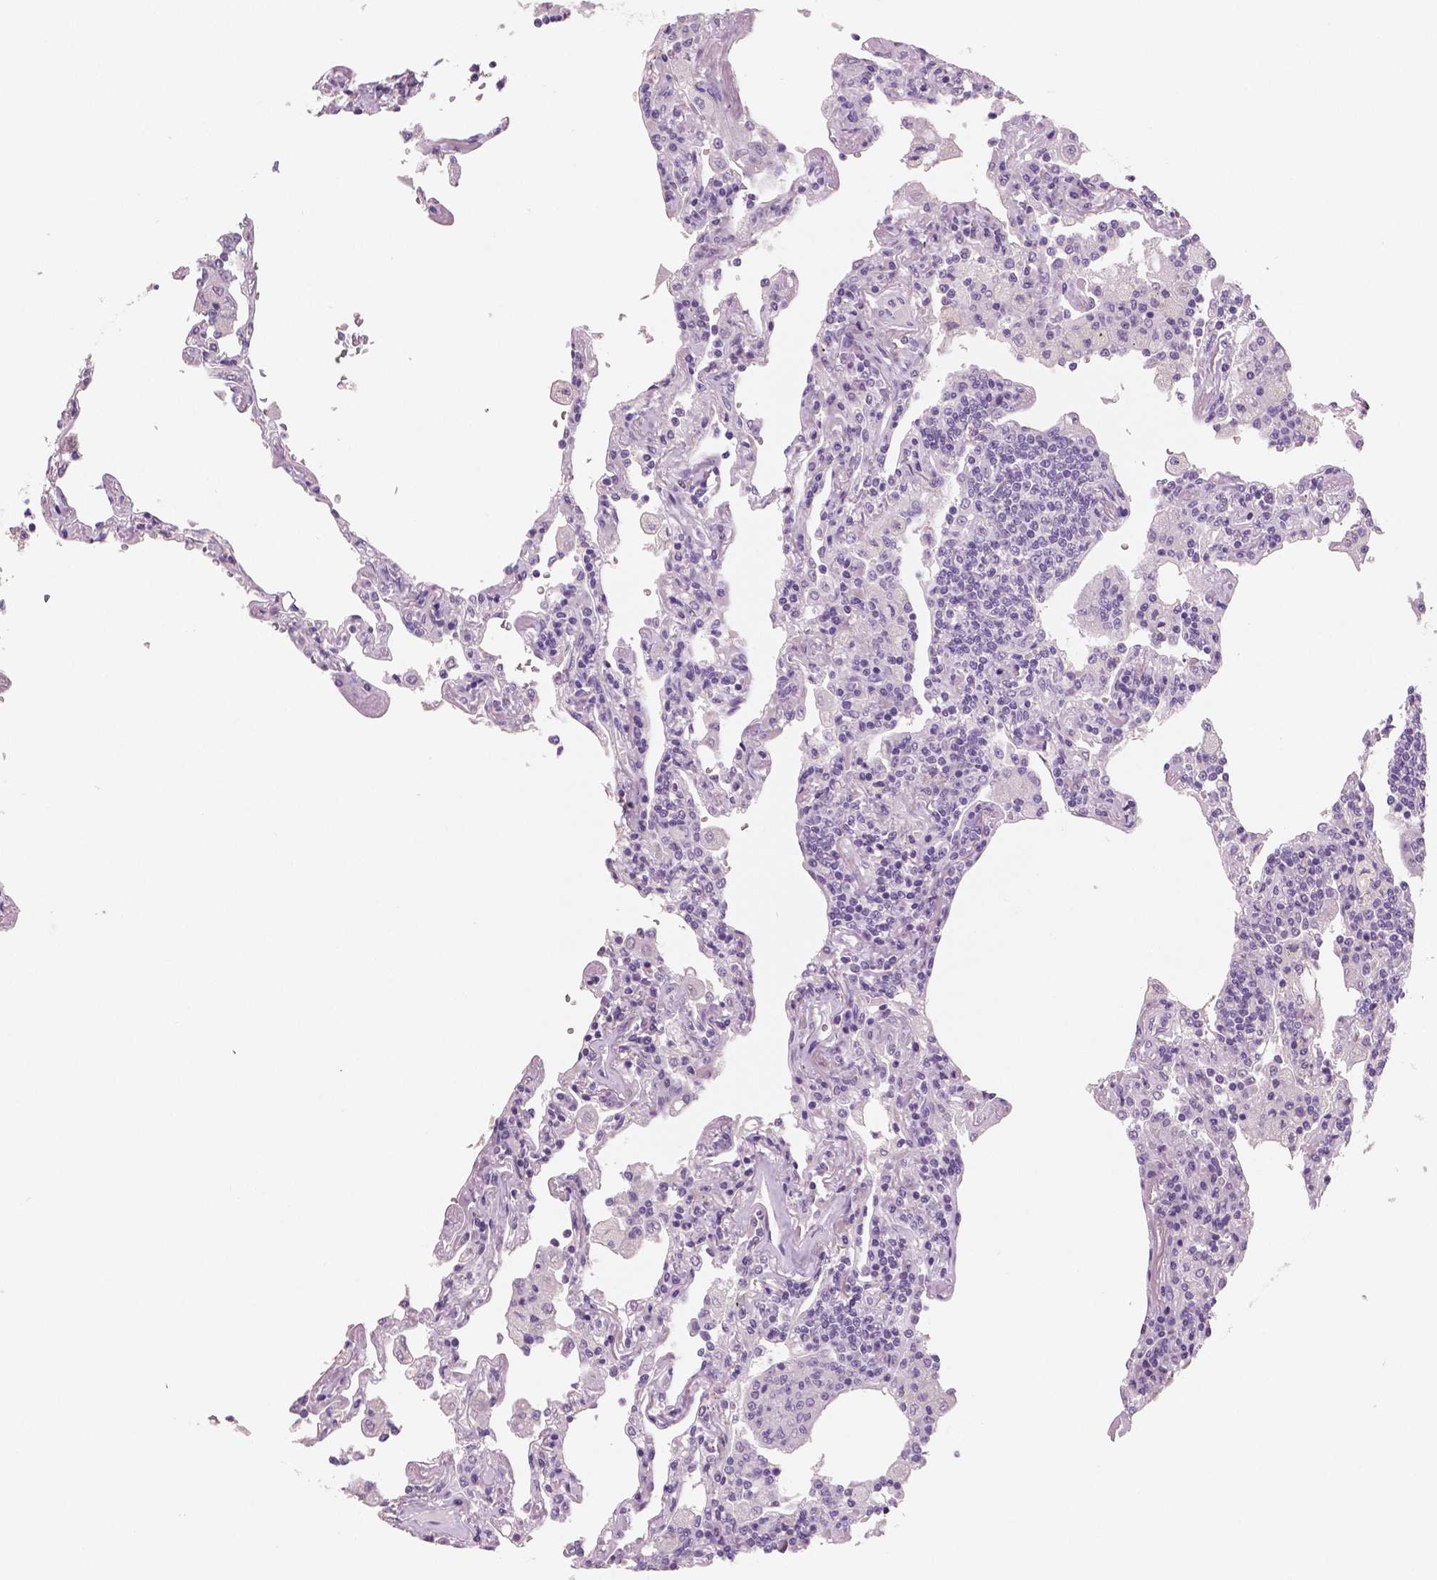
{"staining": {"intensity": "negative", "quantity": "none", "location": "none"}, "tissue": "lymphoma", "cell_type": "Tumor cells", "image_type": "cancer", "snomed": [{"axis": "morphology", "description": "Malignant lymphoma, non-Hodgkin's type, Low grade"}, {"axis": "topography", "description": "Lung"}], "caption": "DAB immunohistochemical staining of human low-grade malignant lymphoma, non-Hodgkin's type exhibits no significant expression in tumor cells.", "gene": "NECAB2", "patient": {"sex": "female", "age": 71}}